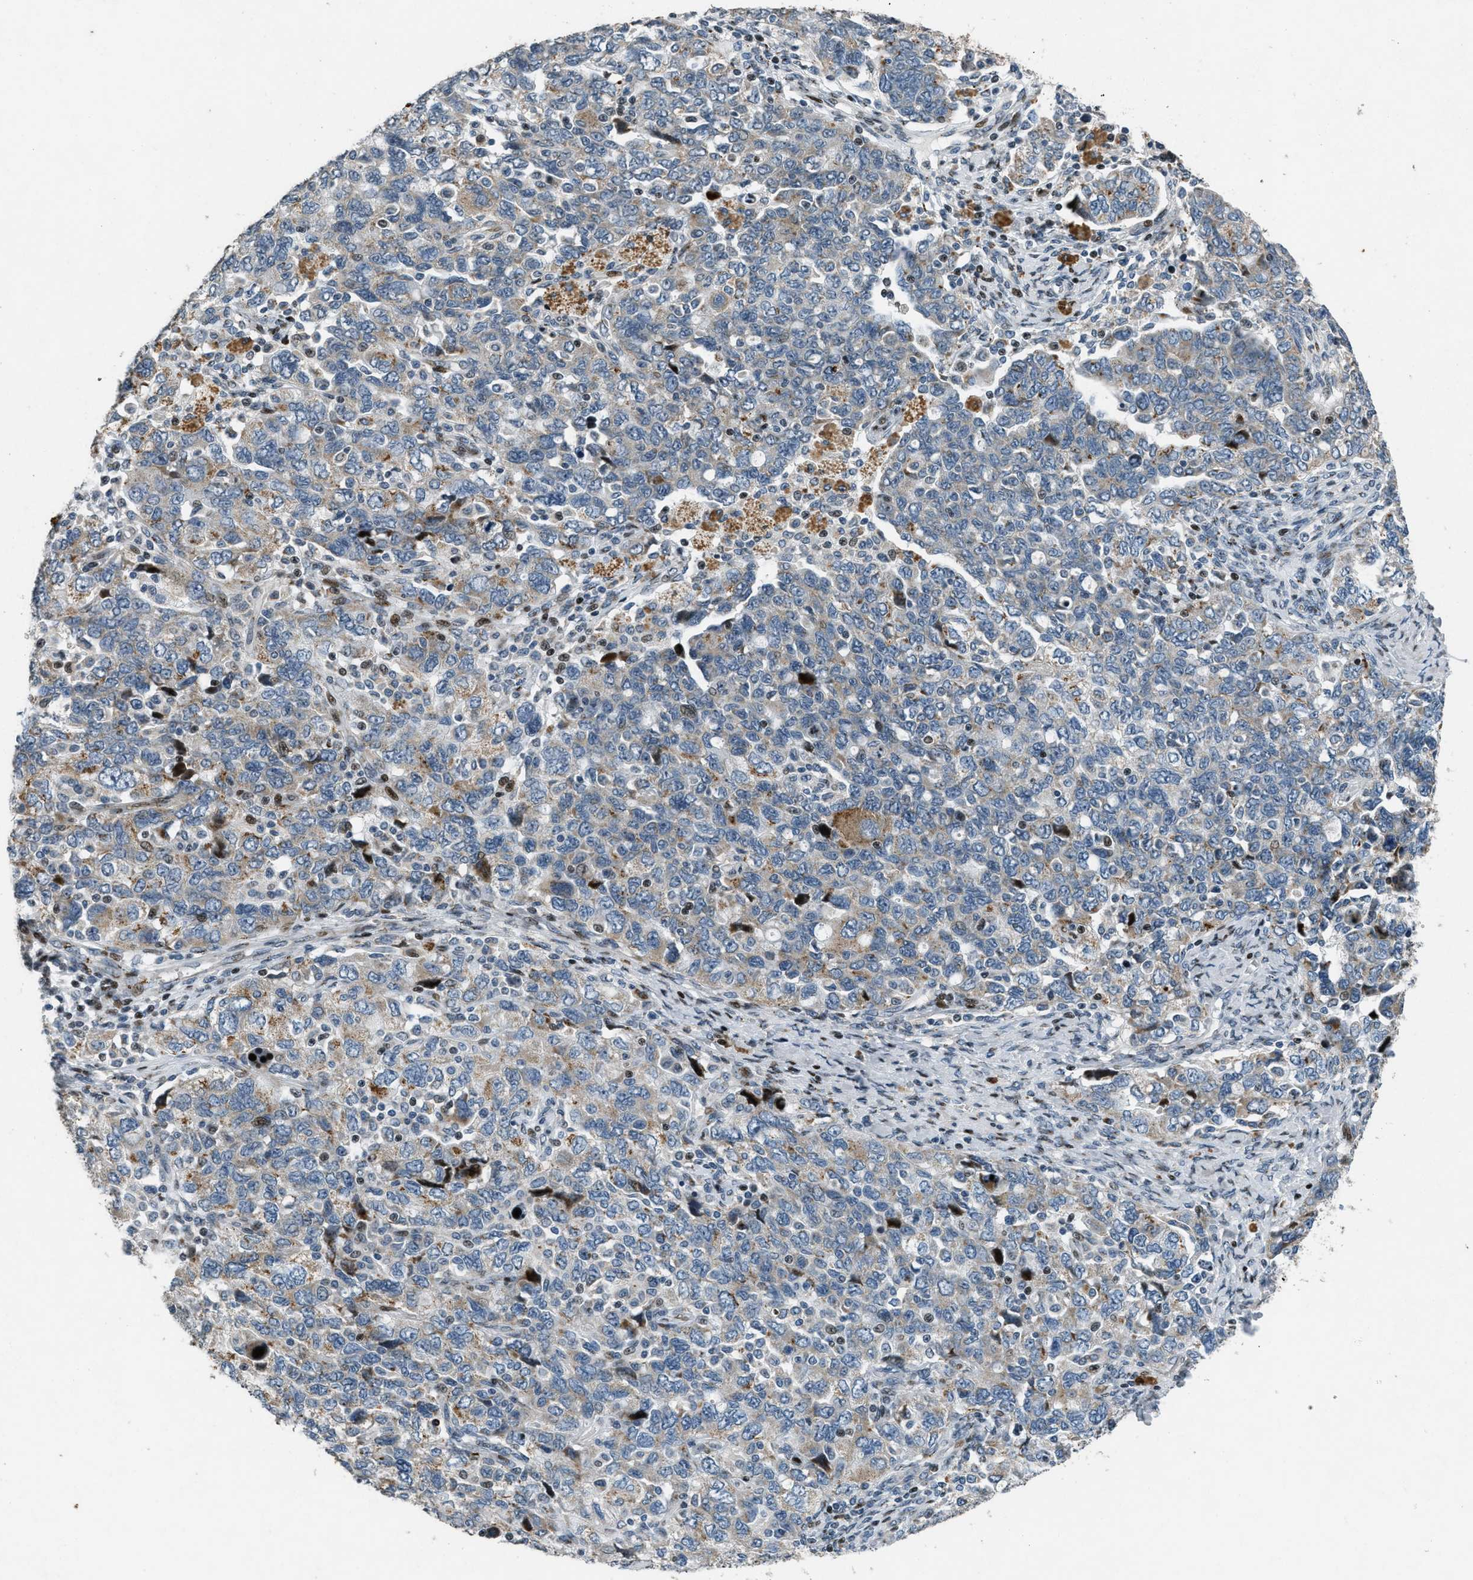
{"staining": {"intensity": "moderate", "quantity": "<25%", "location": "cytoplasmic/membranous"}, "tissue": "ovarian cancer", "cell_type": "Tumor cells", "image_type": "cancer", "snomed": [{"axis": "morphology", "description": "Carcinoma, NOS"}, {"axis": "morphology", "description": "Cystadenocarcinoma, serous, NOS"}, {"axis": "topography", "description": "Ovary"}], "caption": "DAB immunohistochemical staining of human serous cystadenocarcinoma (ovarian) displays moderate cytoplasmic/membranous protein positivity in about <25% of tumor cells.", "gene": "GPC6", "patient": {"sex": "female", "age": 69}}